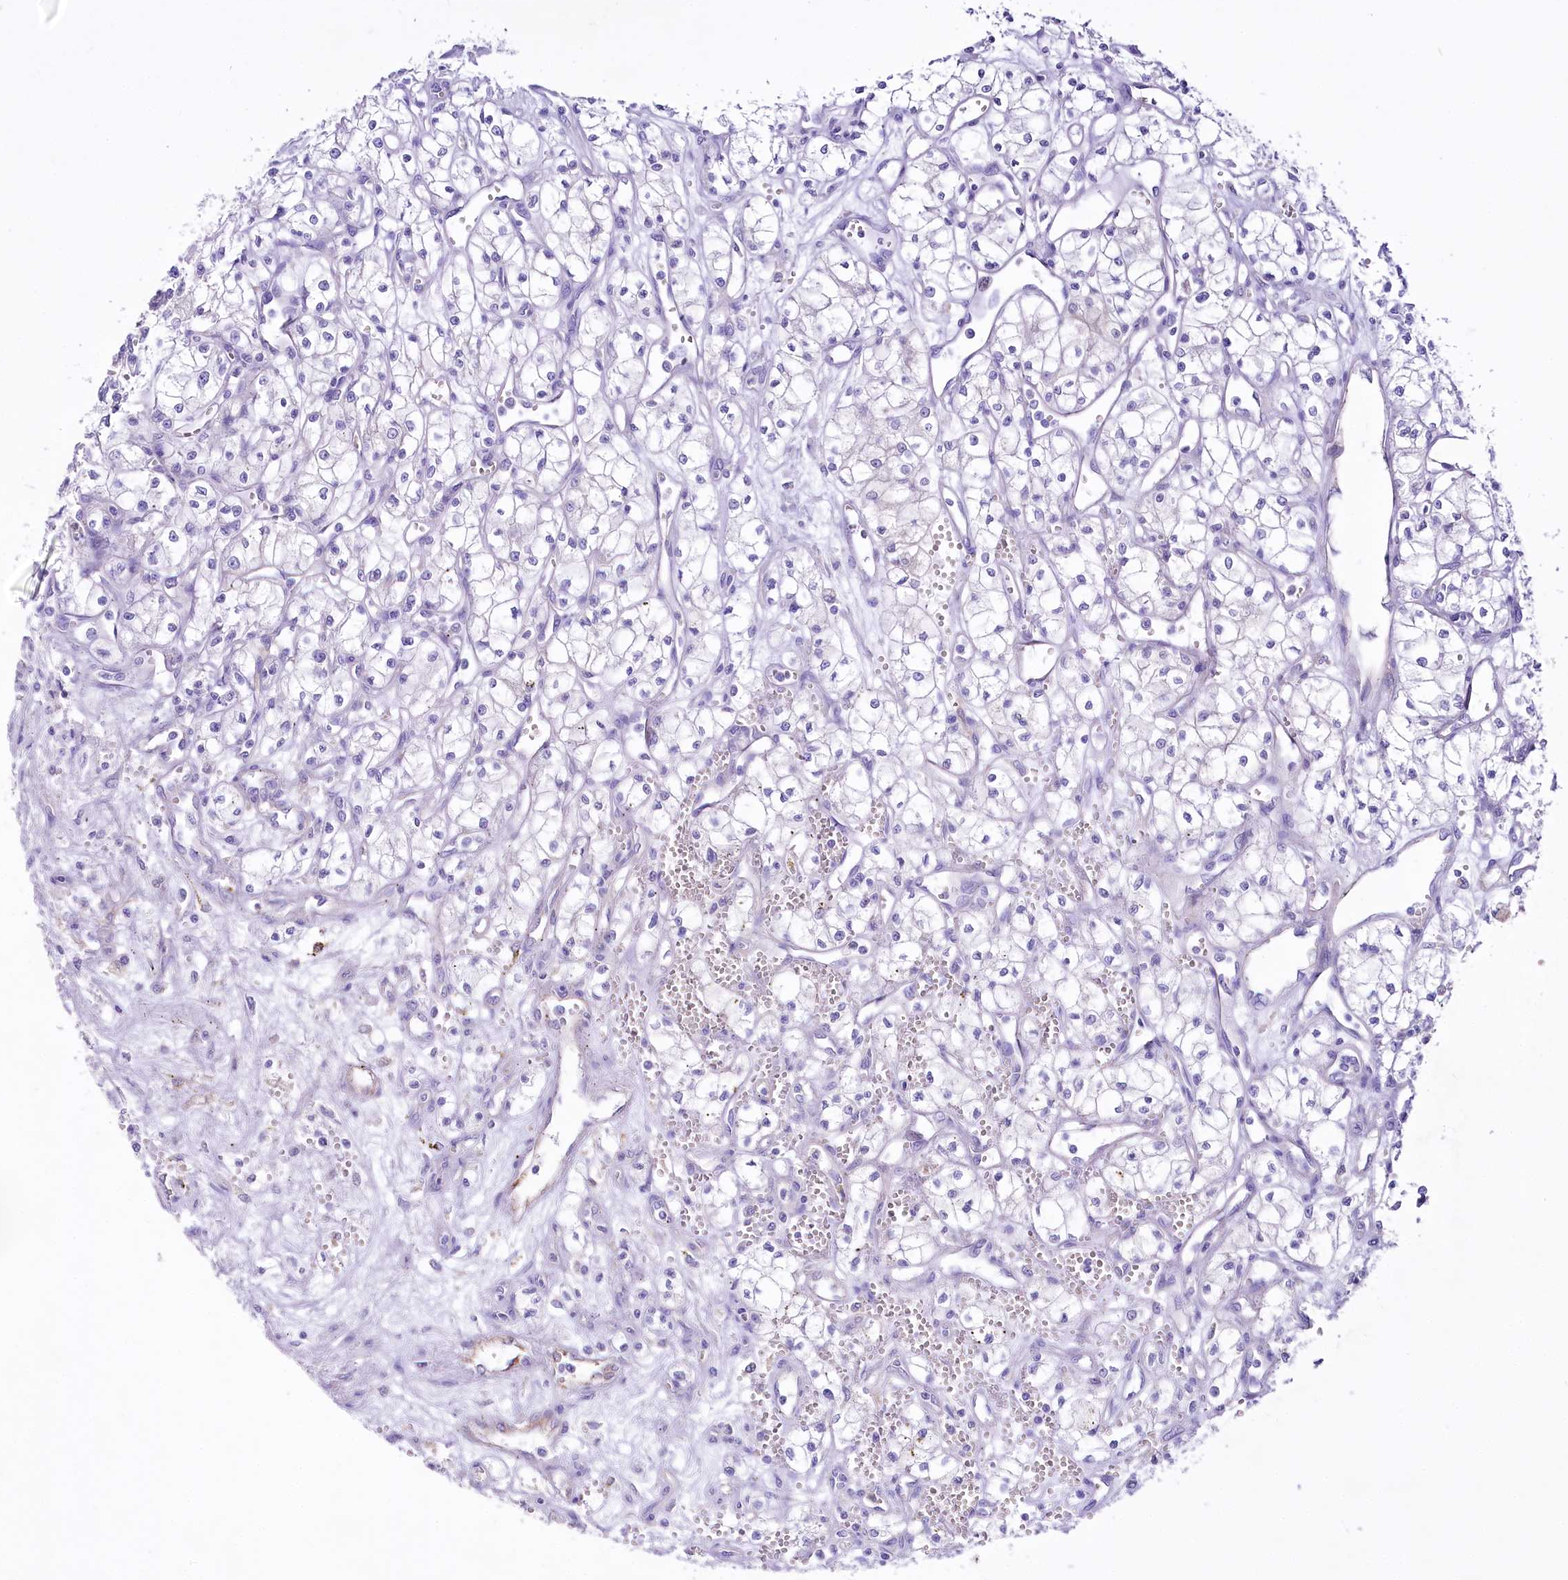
{"staining": {"intensity": "negative", "quantity": "none", "location": "none"}, "tissue": "renal cancer", "cell_type": "Tumor cells", "image_type": "cancer", "snomed": [{"axis": "morphology", "description": "Adenocarcinoma, NOS"}, {"axis": "topography", "description": "Kidney"}], "caption": "This is a histopathology image of immunohistochemistry staining of renal adenocarcinoma, which shows no expression in tumor cells.", "gene": "LRRC34", "patient": {"sex": "male", "age": 59}}